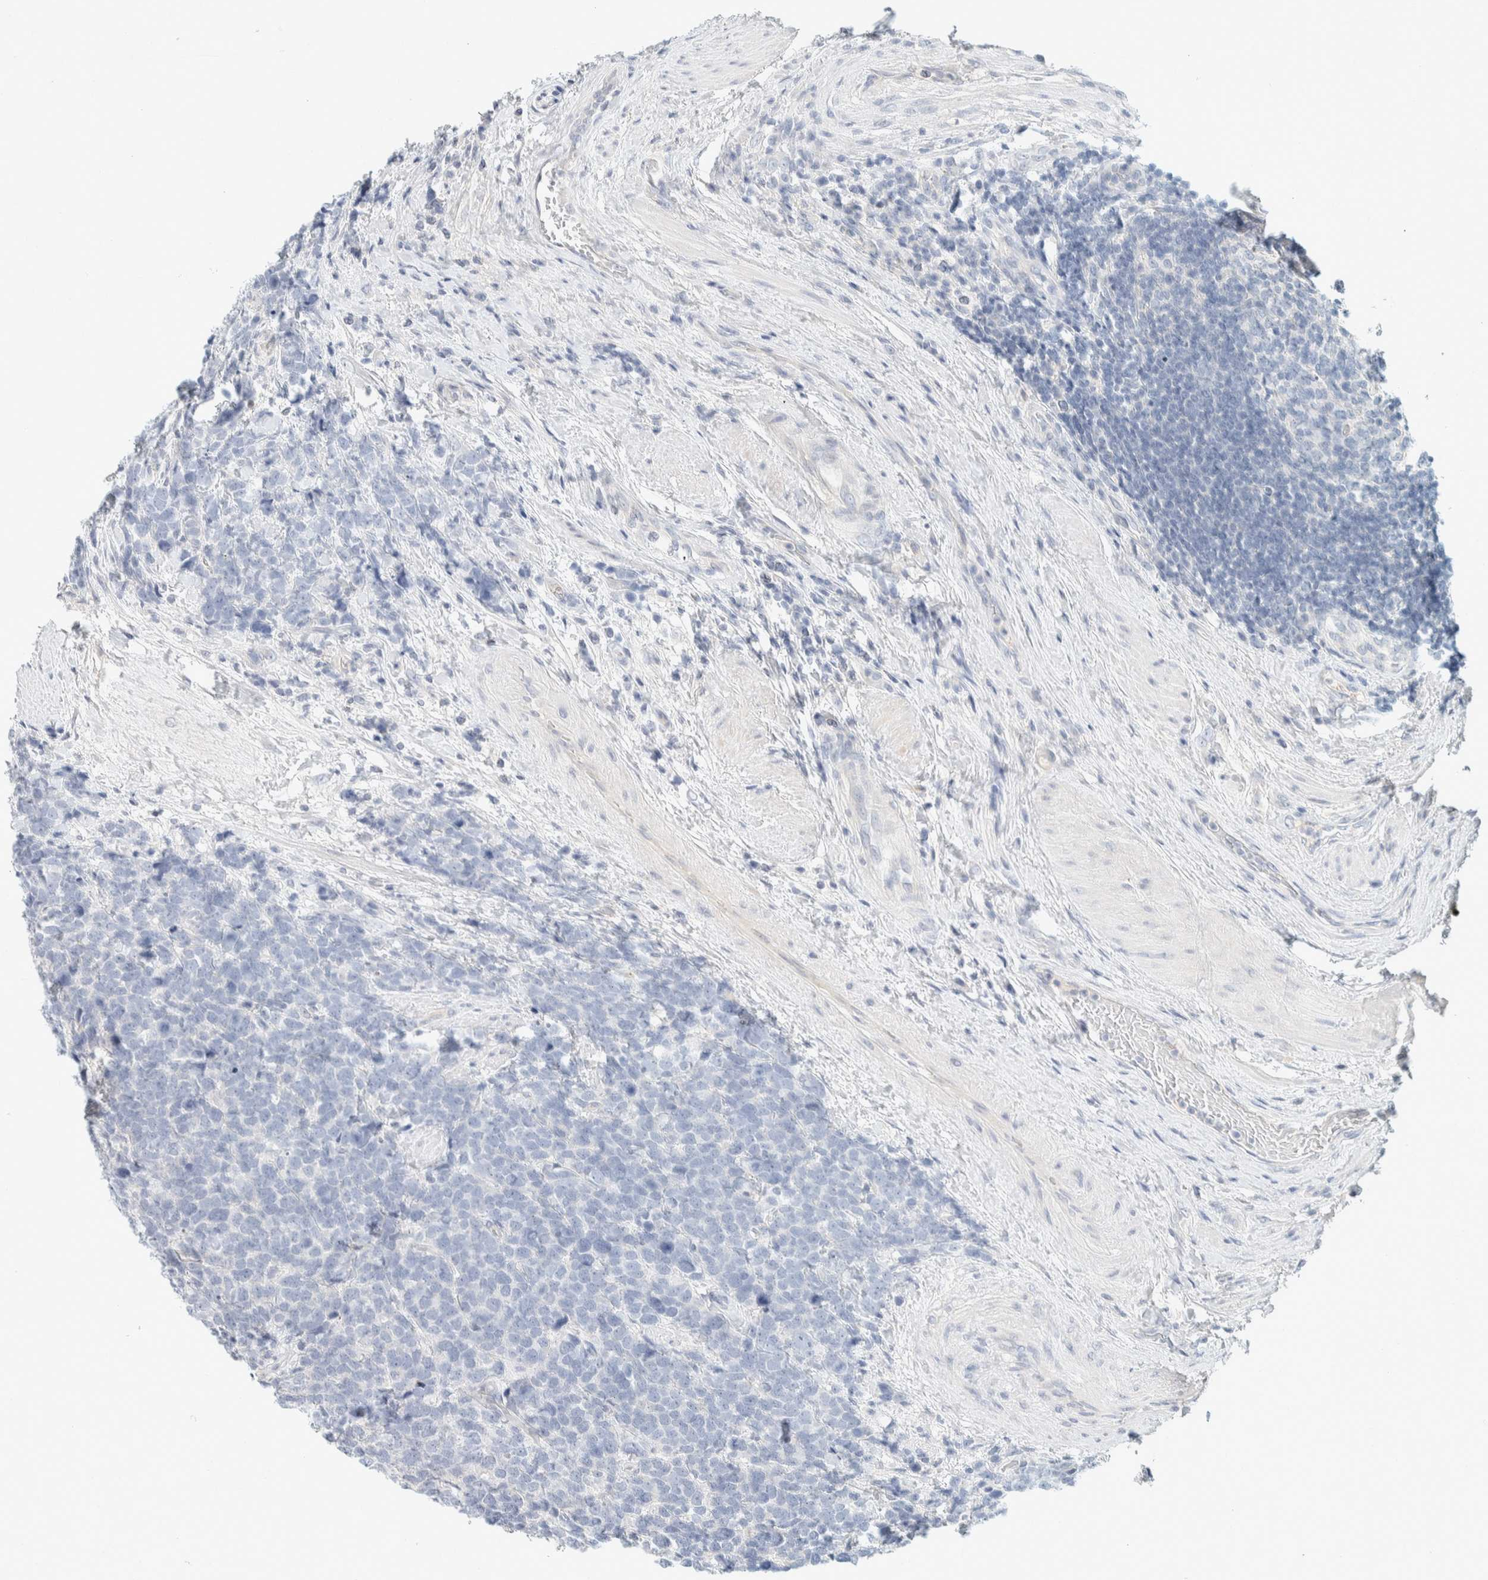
{"staining": {"intensity": "negative", "quantity": "none", "location": "none"}, "tissue": "urothelial cancer", "cell_type": "Tumor cells", "image_type": "cancer", "snomed": [{"axis": "morphology", "description": "Urothelial carcinoma, High grade"}, {"axis": "topography", "description": "Urinary bladder"}], "caption": "IHC histopathology image of human high-grade urothelial carcinoma stained for a protein (brown), which demonstrates no staining in tumor cells.", "gene": "ALOX12B", "patient": {"sex": "female", "age": 82}}